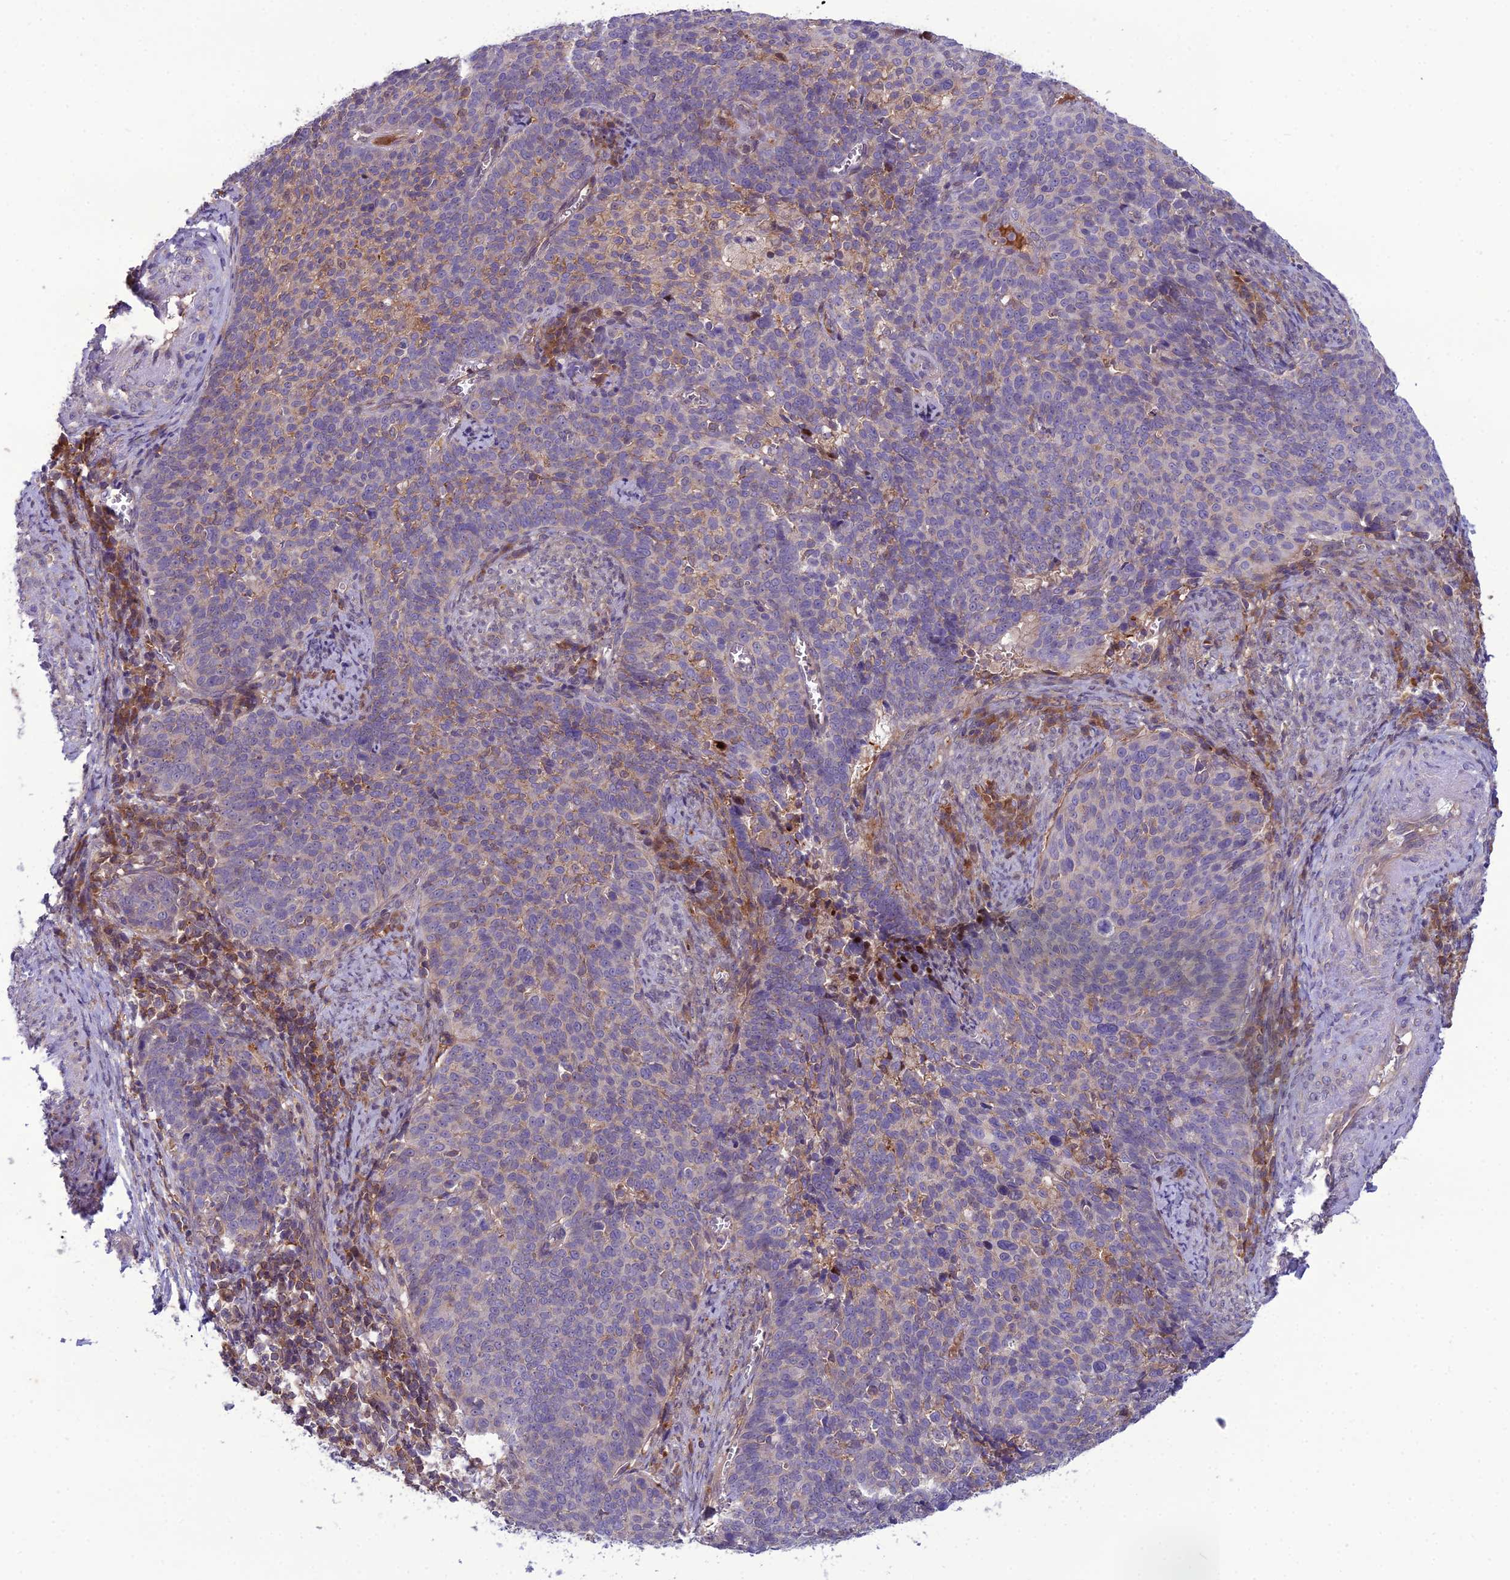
{"staining": {"intensity": "weak", "quantity": "<25%", "location": "cytoplasmic/membranous"}, "tissue": "cervical cancer", "cell_type": "Tumor cells", "image_type": "cancer", "snomed": [{"axis": "morphology", "description": "Normal tissue, NOS"}, {"axis": "morphology", "description": "Squamous cell carcinoma, NOS"}, {"axis": "topography", "description": "Cervix"}], "caption": "Immunohistochemistry of human cervical cancer exhibits no expression in tumor cells. (DAB (3,3'-diaminobenzidine) IHC with hematoxylin counter stain).", "gene": "GDF6", "patient": {"sex": "female", "age": 39}}